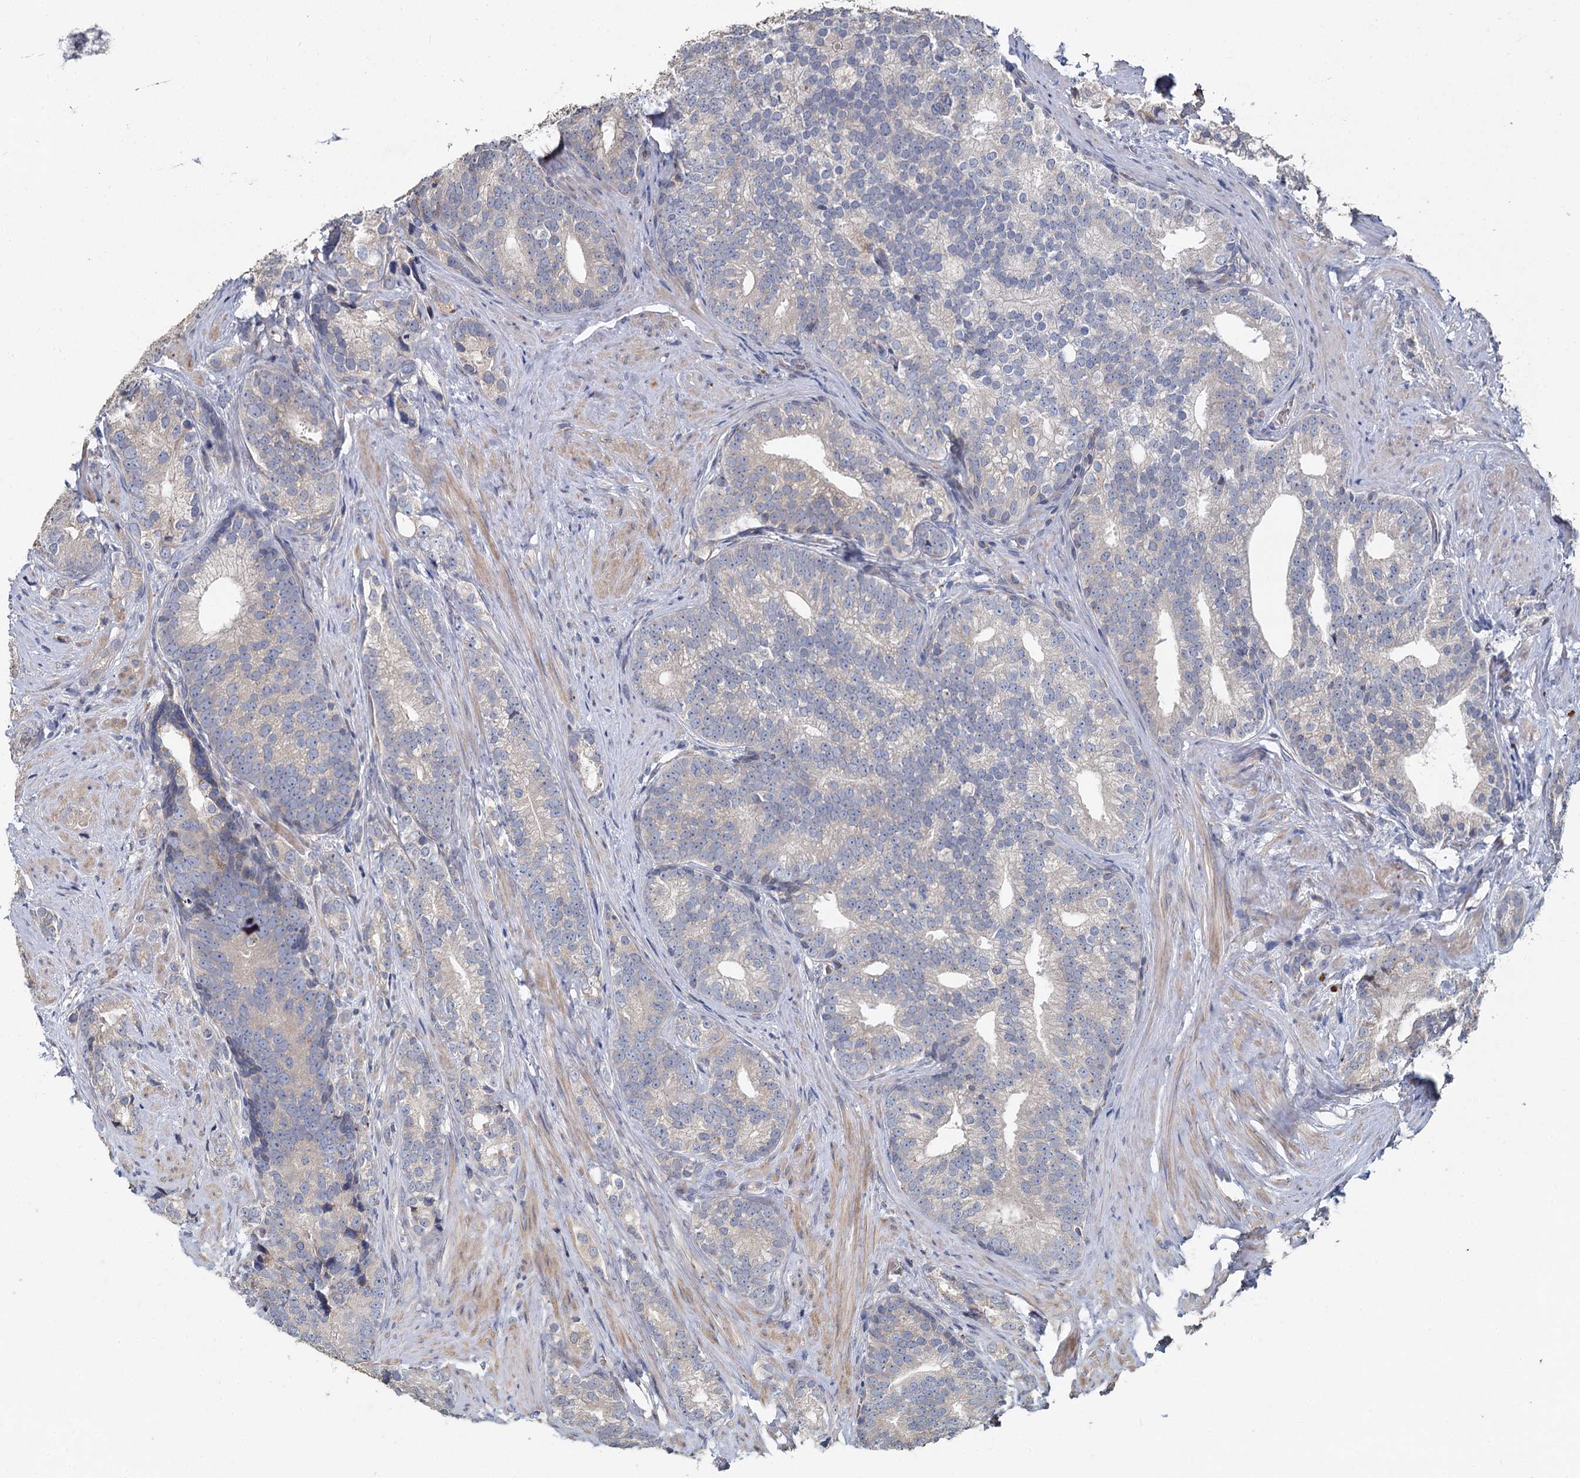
{"staining": {"intensity": "weak", "quantity": "<25%", "location": "cytoplasmic/membranous"}, "tissue": "prostate cancer", "cell_type": "Tumor cells", "image_type": "cancer", "snomed": [{"axis": "morphology", "description": "Adenocarcinoma, Low grade"}, {"axis": "topography", "description": "Prostate"}], "caption": "Immunohistochemistry (IHC) photomicrograph of prostate cancer stained for a protein (brown), which shows no staining in tumor cells.", "gene": "TCTN2", "patient": {"sex": "male", "age": 71}}